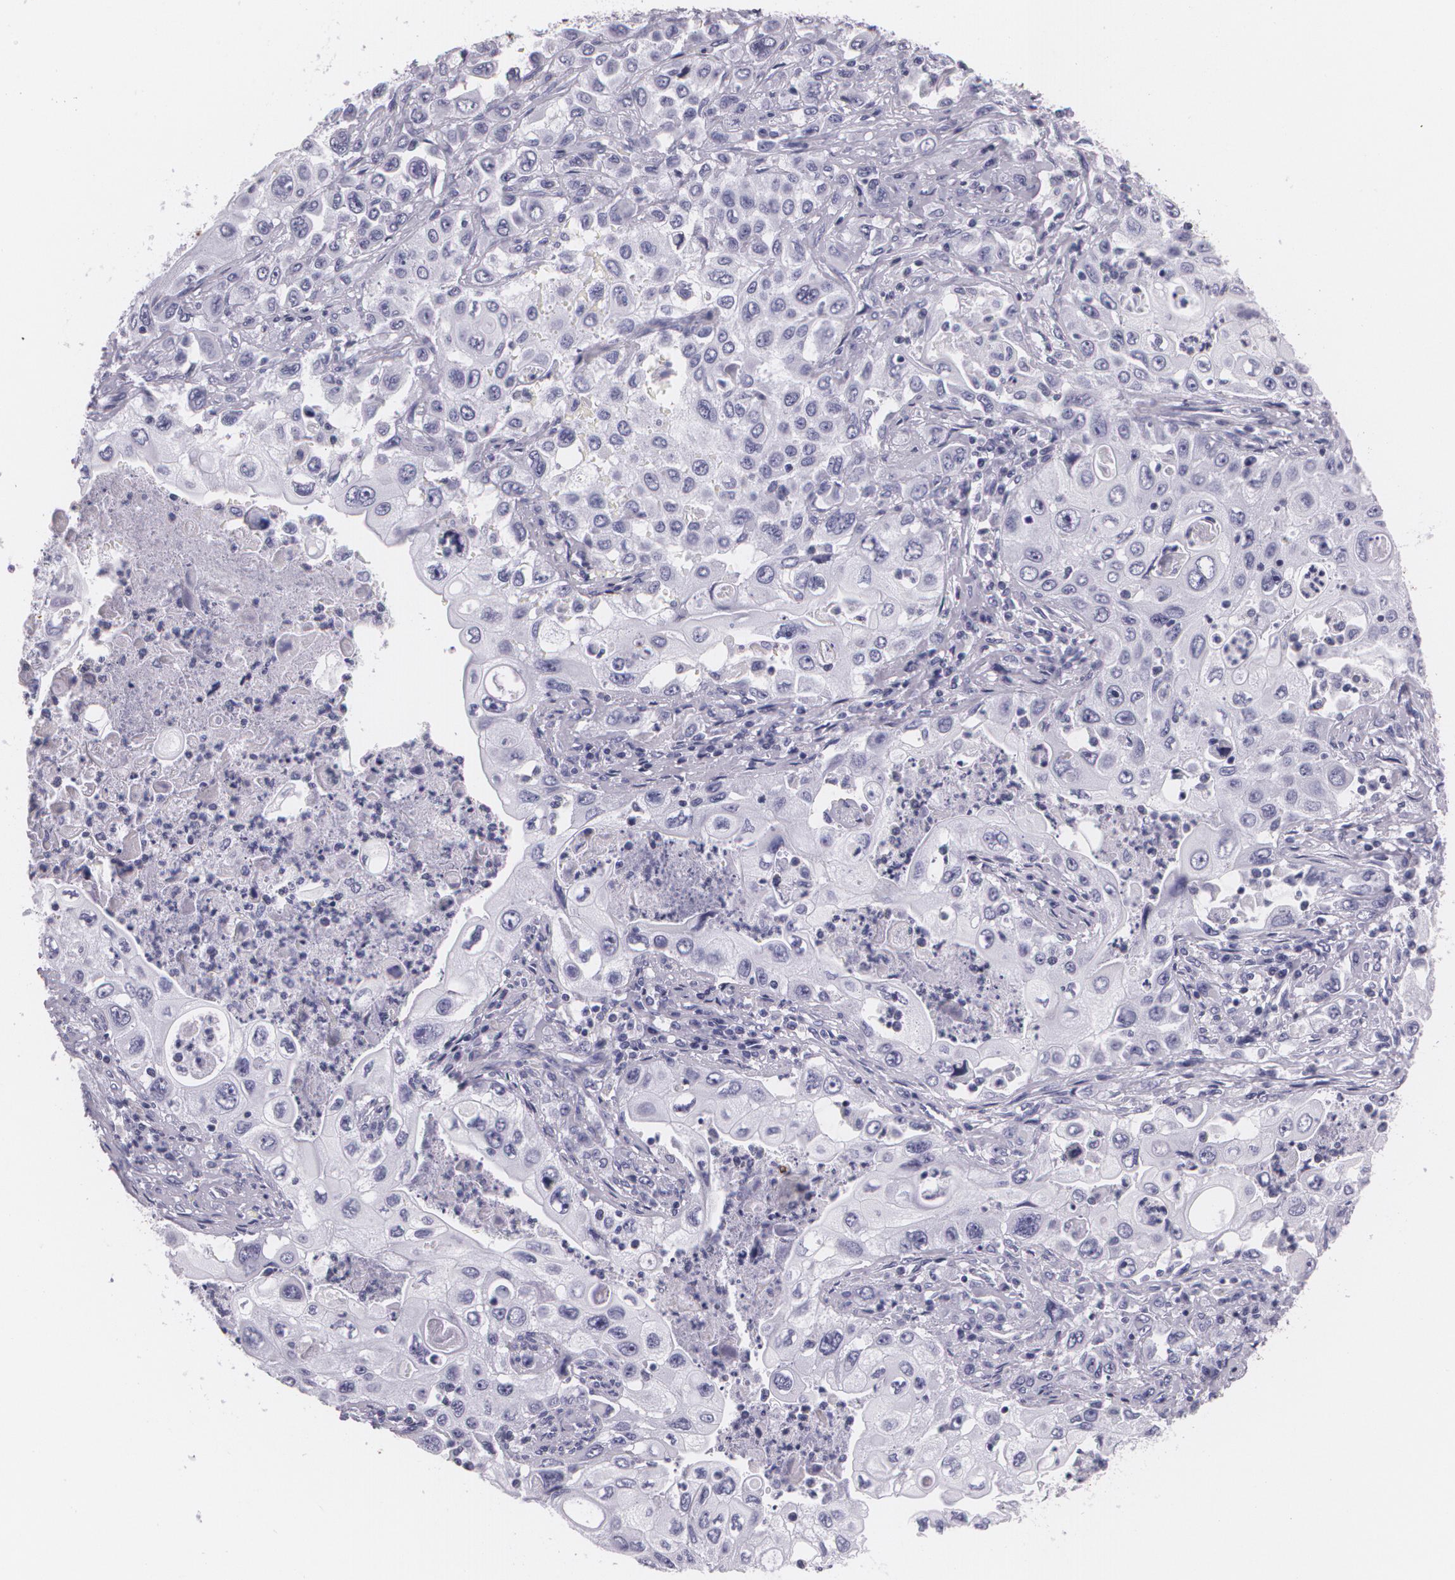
{"staining": {"intensity": "negative", "quantity": "none", "location": "none"}, "tissue": "pancreatic cancer", "cell_type": "Tumor cells", "image_type": "cancer", "snomed": [{"axis": "morphology", "description": "Adenocarcinoma, NOS"}, {"axis": "topography", "description": "Pancreas"}], "caption": "An image of adenocarcinoma (pancreatic) stained for a protein reveals no brown staining in tumor cells.", "gene": "DLG4", "patient": {"sex": "male", "age": 70}}